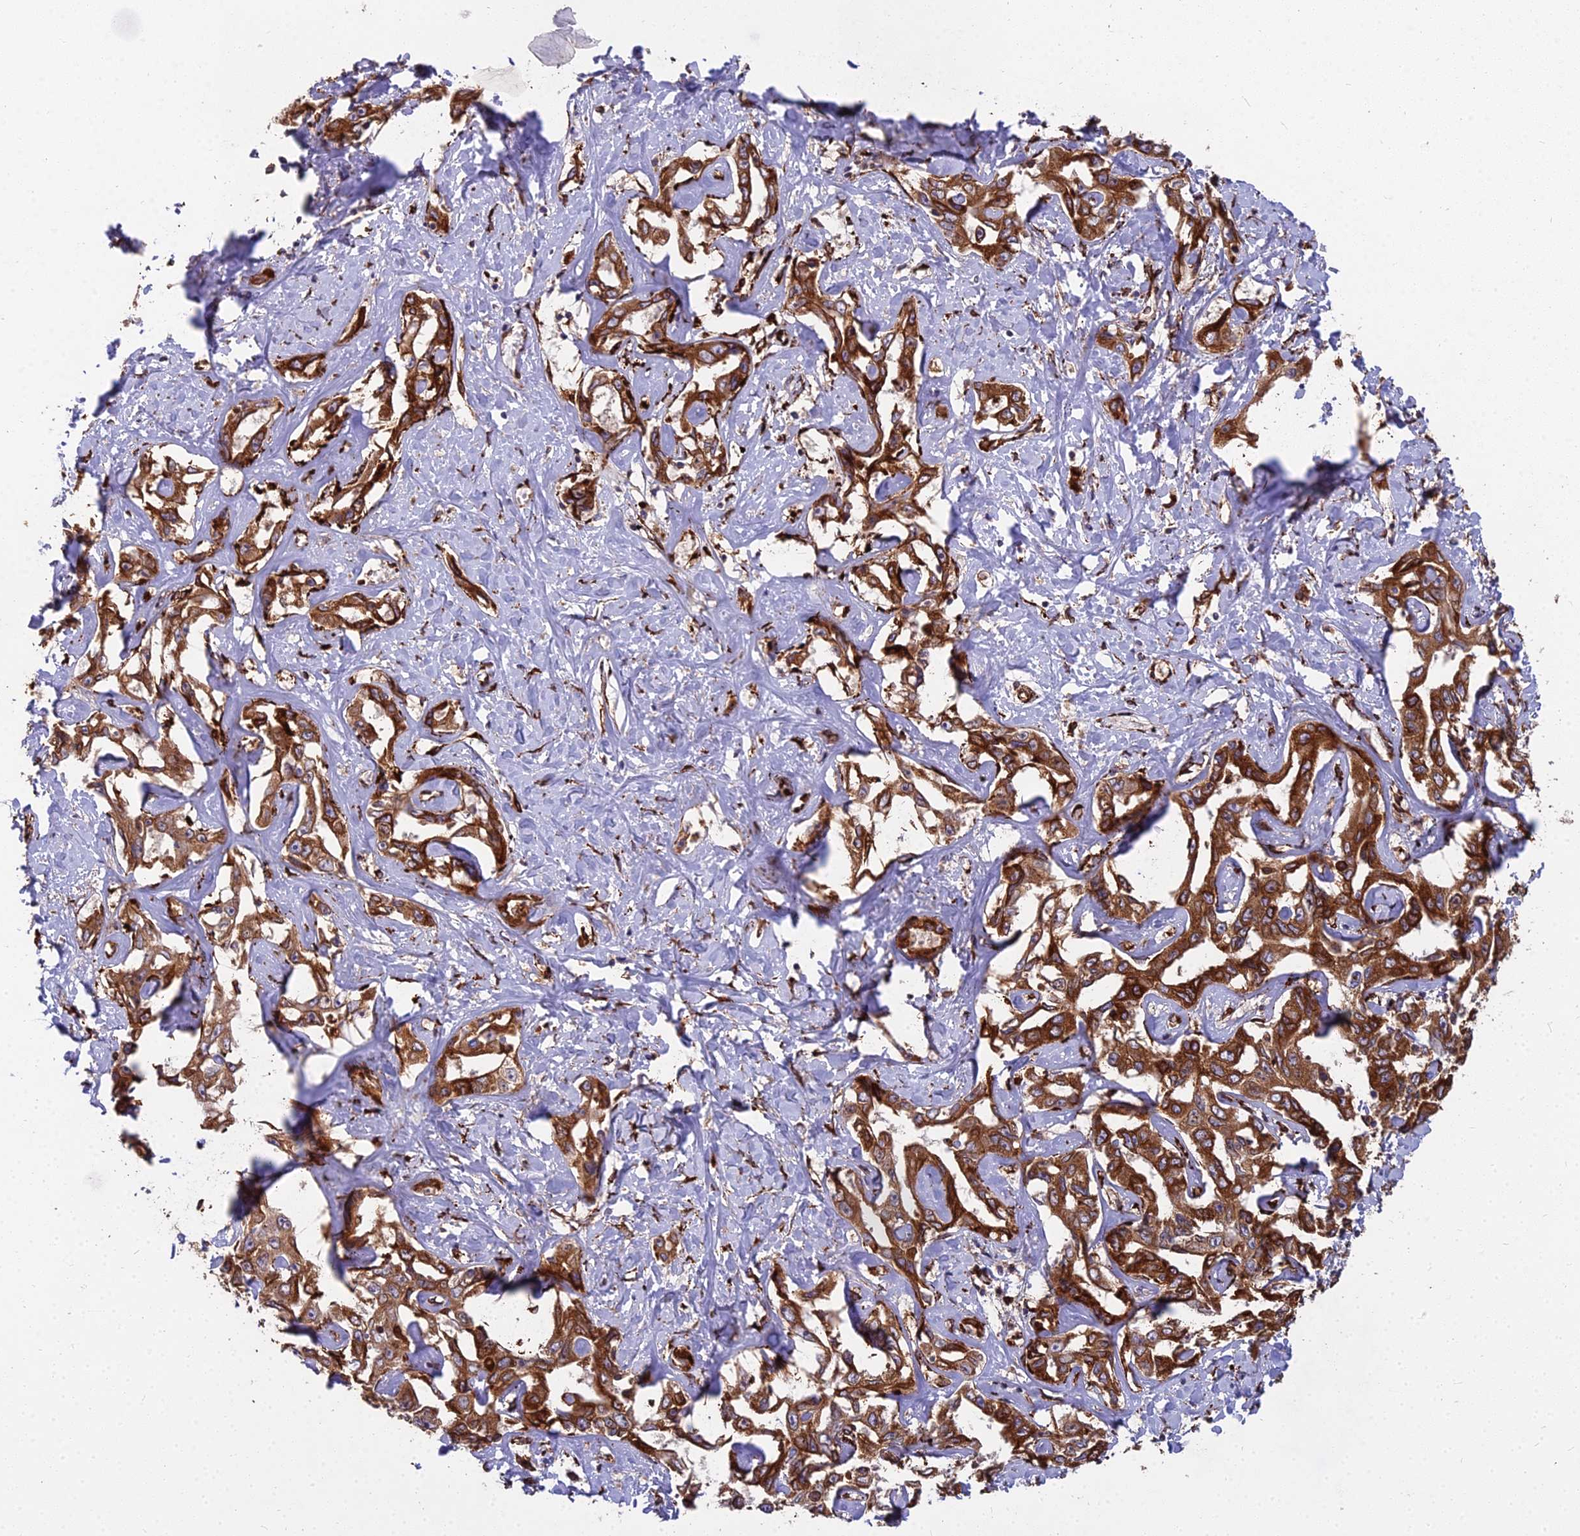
{"staining": {"intensity": "strong", "quantity": ">75%", "location": "cytoplasmic/membranous"}, "tissue": "liver cancer", "cell_type": "Tumor cells", "image_type": "cancer", "snomed": [{"axis": "morphology", "description": "Cholangiocarcinoma"}, {"axis": "topography", "description": "Liver"}], "caption": "Human cholangiocarcinoma (liver) stained with a protein marker reveals strong staining in tumor cells.", "gene": "NDUFAF7", "patient": {"sex": "male", "age": 59}}